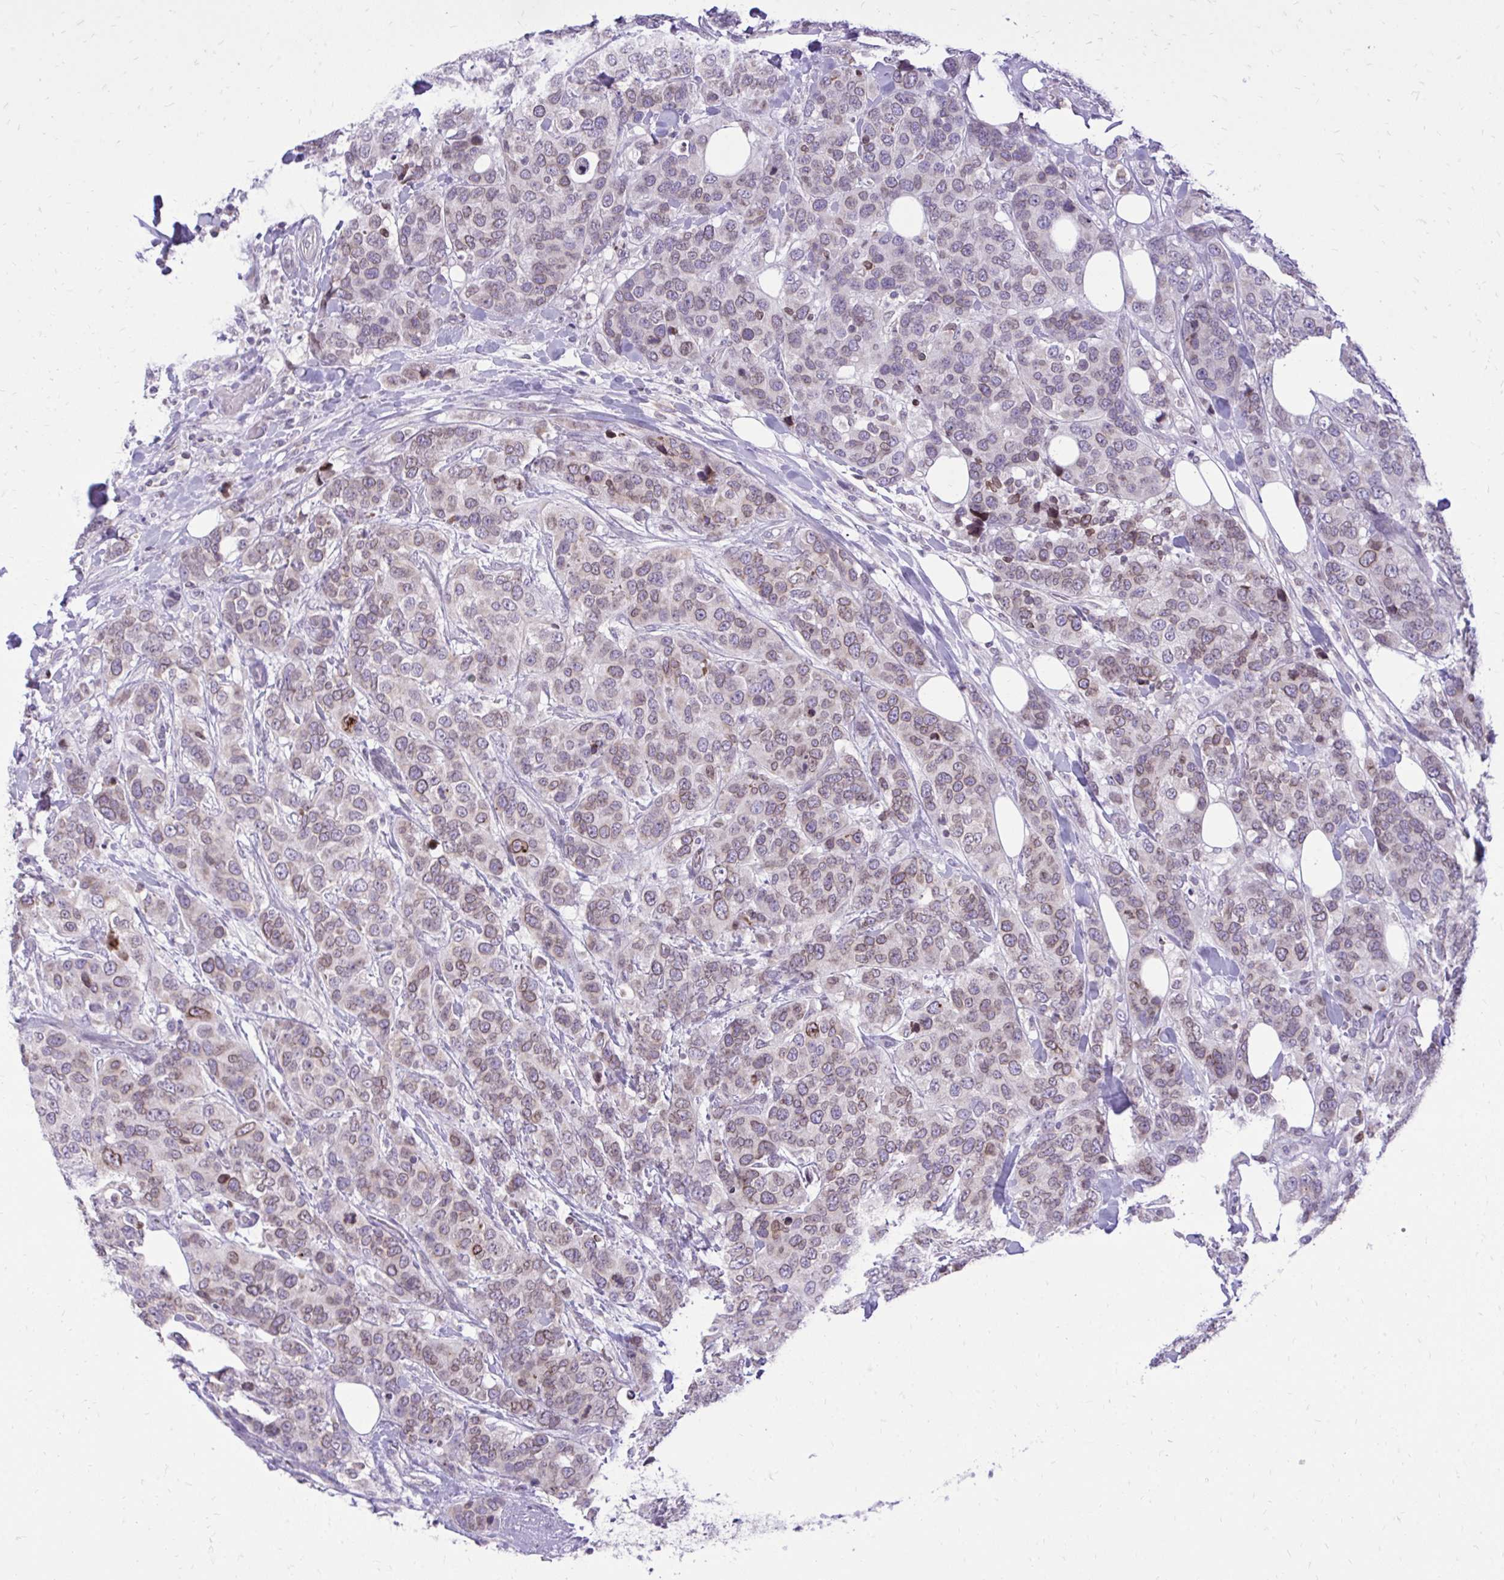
{"staining": {"intensity": "weak", "quantity": "25%-75%", "location": "cytoplasmic/membranous,nuclear"}, "tissue": "breast cancer", "cell_type": "Tumor cells", "image_type": "cancer", "snomed": [{"axis": "morphology", "description": "Lobular carcinoma"}, {"axis": "topography", "description": "Breast"}], "caption": "Breast lobular carcinoma stained with a brown dye demonstrates weak cytoplasmic/membranous and nuclear positive positivity in about 25%-75% of tumor cells.", "gene": "RPS6KA2", "patient": {"sex": "female", "age": 59}}